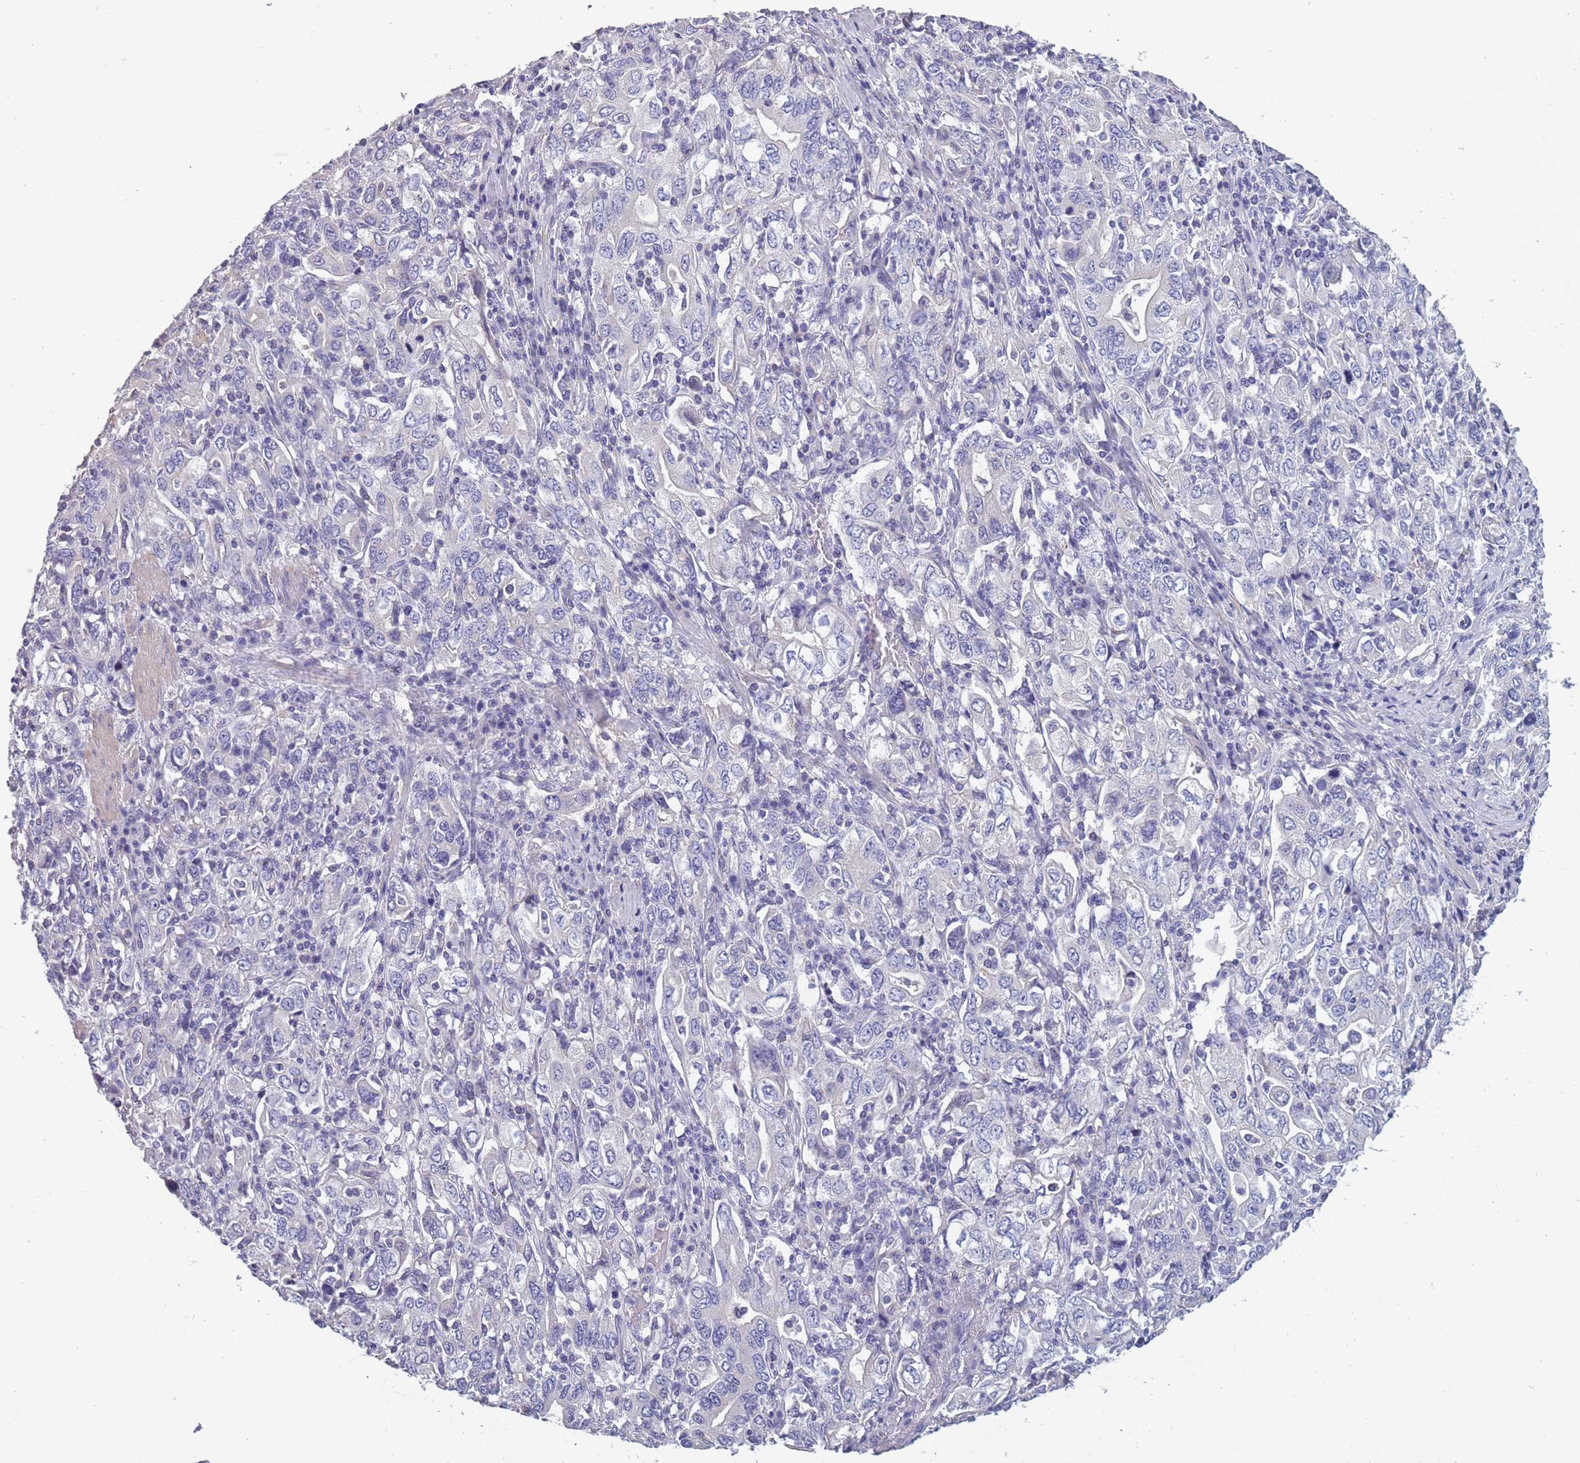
{"staining": {"intensity": "negative", "quantity": "none", "location": "none"}, "tissue": "stomach cancer", "cell_type": "Tumor cells", "image_type": "cancer", "snomed": [{"axis": "morphology", "description": "Adenocarcinoma, NOS"}, {"axis": "topography", "description": "Stomach, upper"}, {"axis": "topography", "description": "Stomach"}], "caption": "Adenocarcinoma (stomach) stained for a protein using IHC displays no positivity tumor cells.", "gene": "OR4C5", "patient": {"sex": "male", "age": 62}}